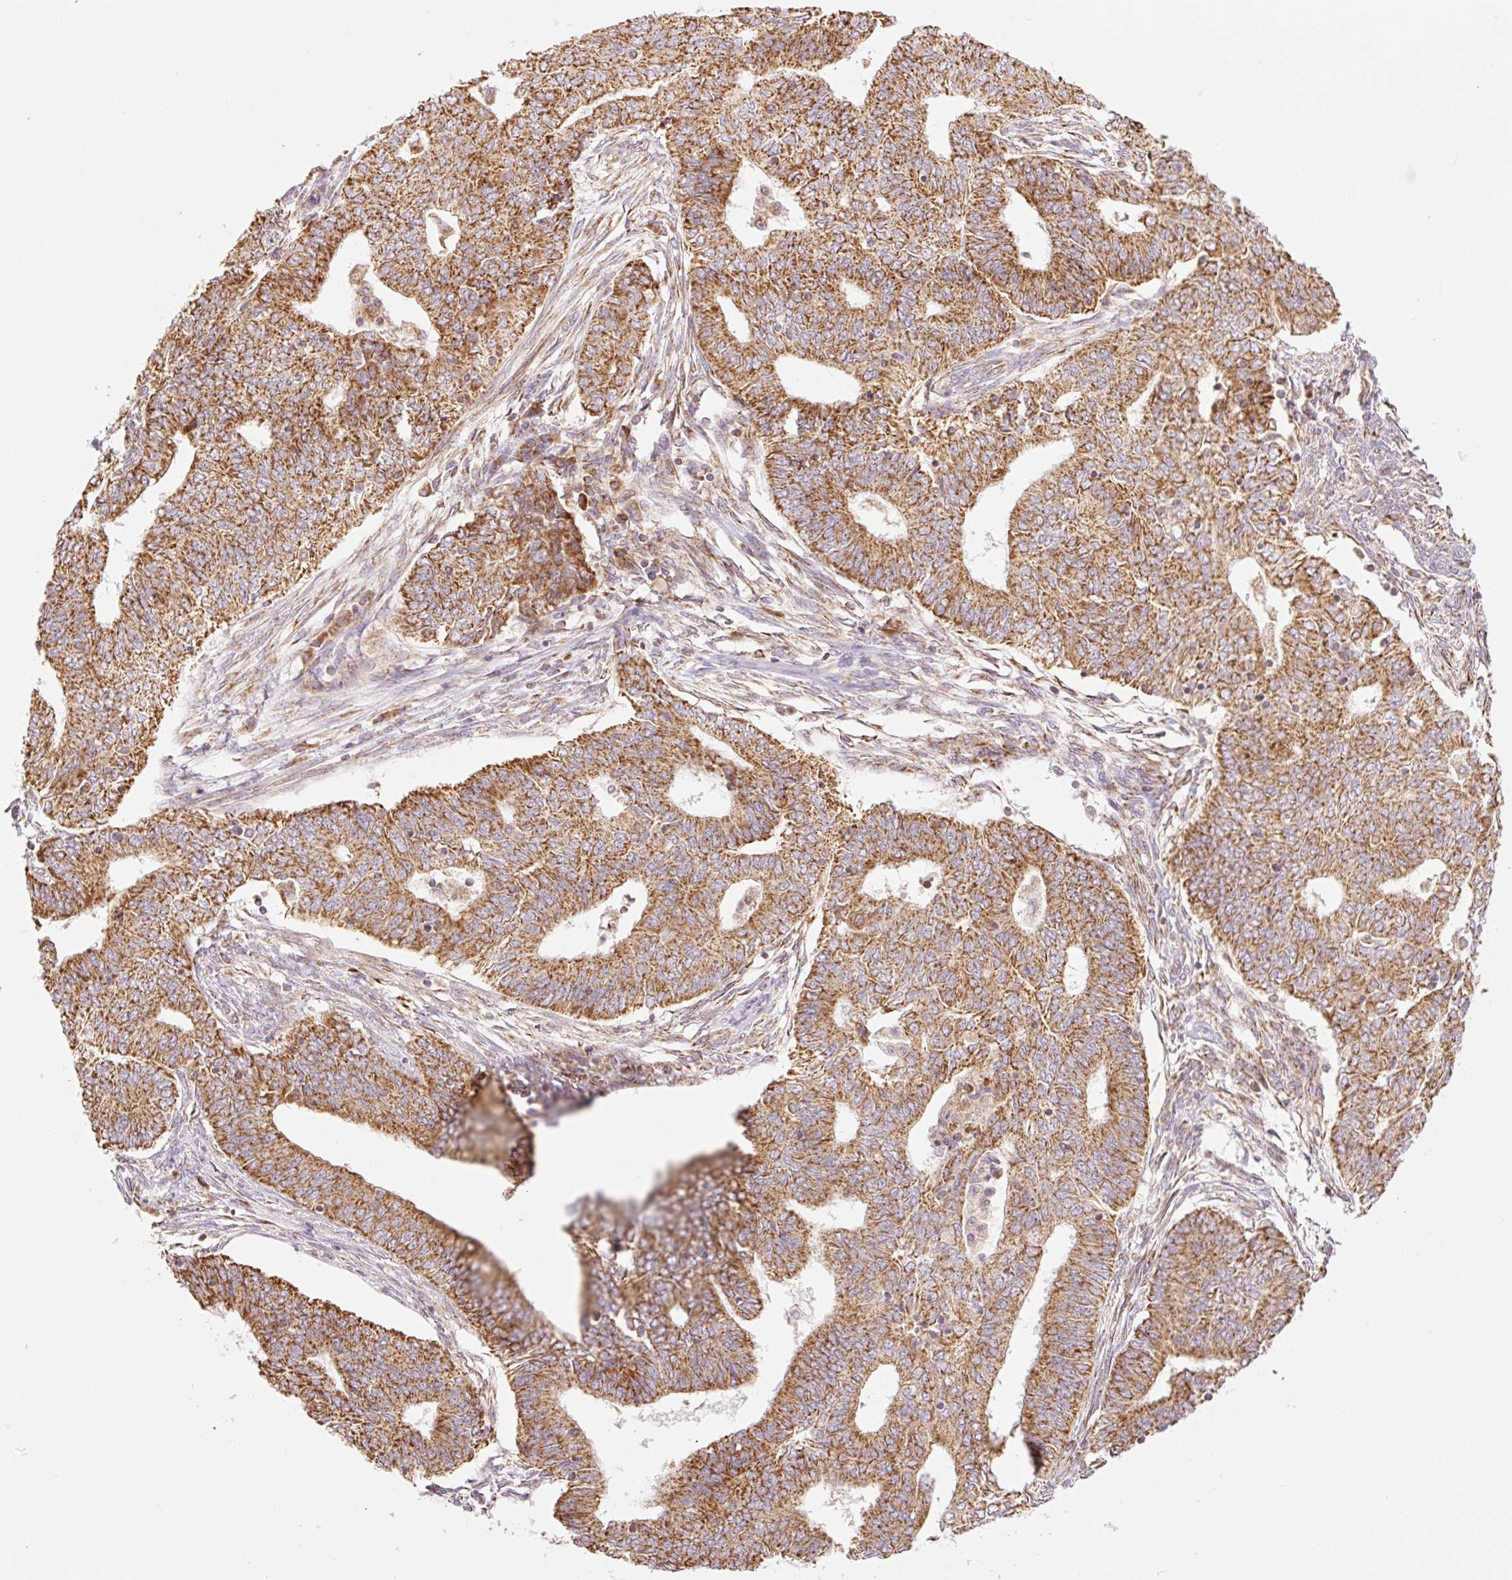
{"staining": {"intensity": "strong", "quantity": ">75%", "location": "cytoplasmic/membranous"}, "tissue": "endometrial cancer", "cell_type": "Tumor cells", "image_type": "cancer", "snomed": [{"axis": "morphology", "description": "Adenocarcinoma, NOS"}, {"axis": "topography", "description": "Endometrium"}], "caption": "DAB (3,3'-diaminobenzidine) immunohistochemical staining of human endometrial adenocarcinoma exhibits strong cytoplasmic/membranous protein positivity in approximately >75% of tumor cells. (DAB IHC with brightfield microscopy, high magnification).", "gene": "GOSR2", "patient": {"sex": "female", "age": 62}}